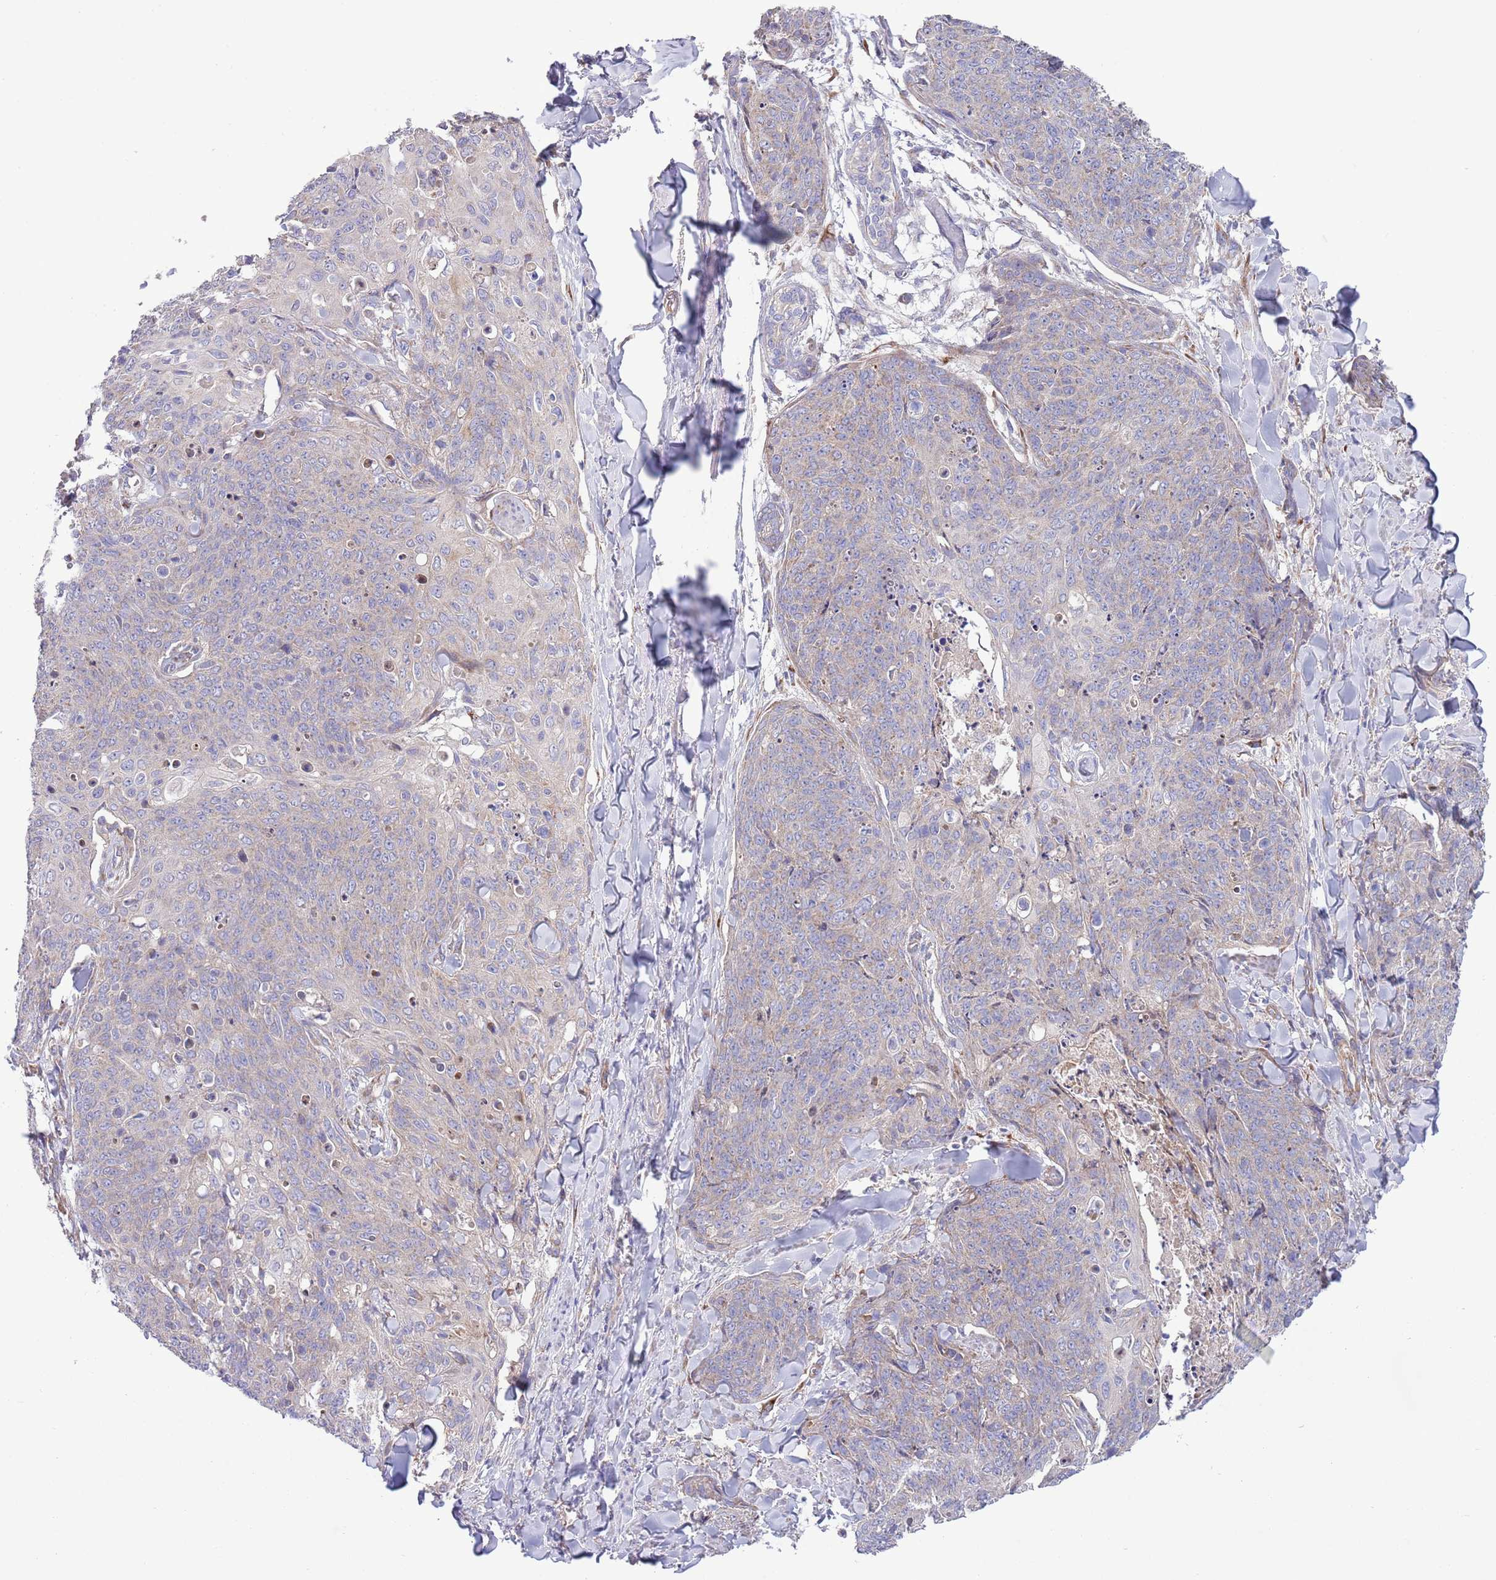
{"staining": {"intensity": "weak", "quantity": "<25%", "location": "cytoplasmic/membranous"}, "tissue": "skin cancer", "cell_type": "Tumor cells", "image_type": "cancer", "snomed": [{"axis": "morphology", "description": "Squamous cell carcinoma, NOS"}, {"axis": "topography", "description": "Skin"}, {"axis": "topography", "description": "Vulva"}], "caption": "IHC photomicrograph of neoplastic tissue: squamous cell carcinoma (skin) stained with DAB demonstrates no significant protein expression in tumor cells.", "gene": "TOMM5", "patient": {"sex": "female", "age": 85}}